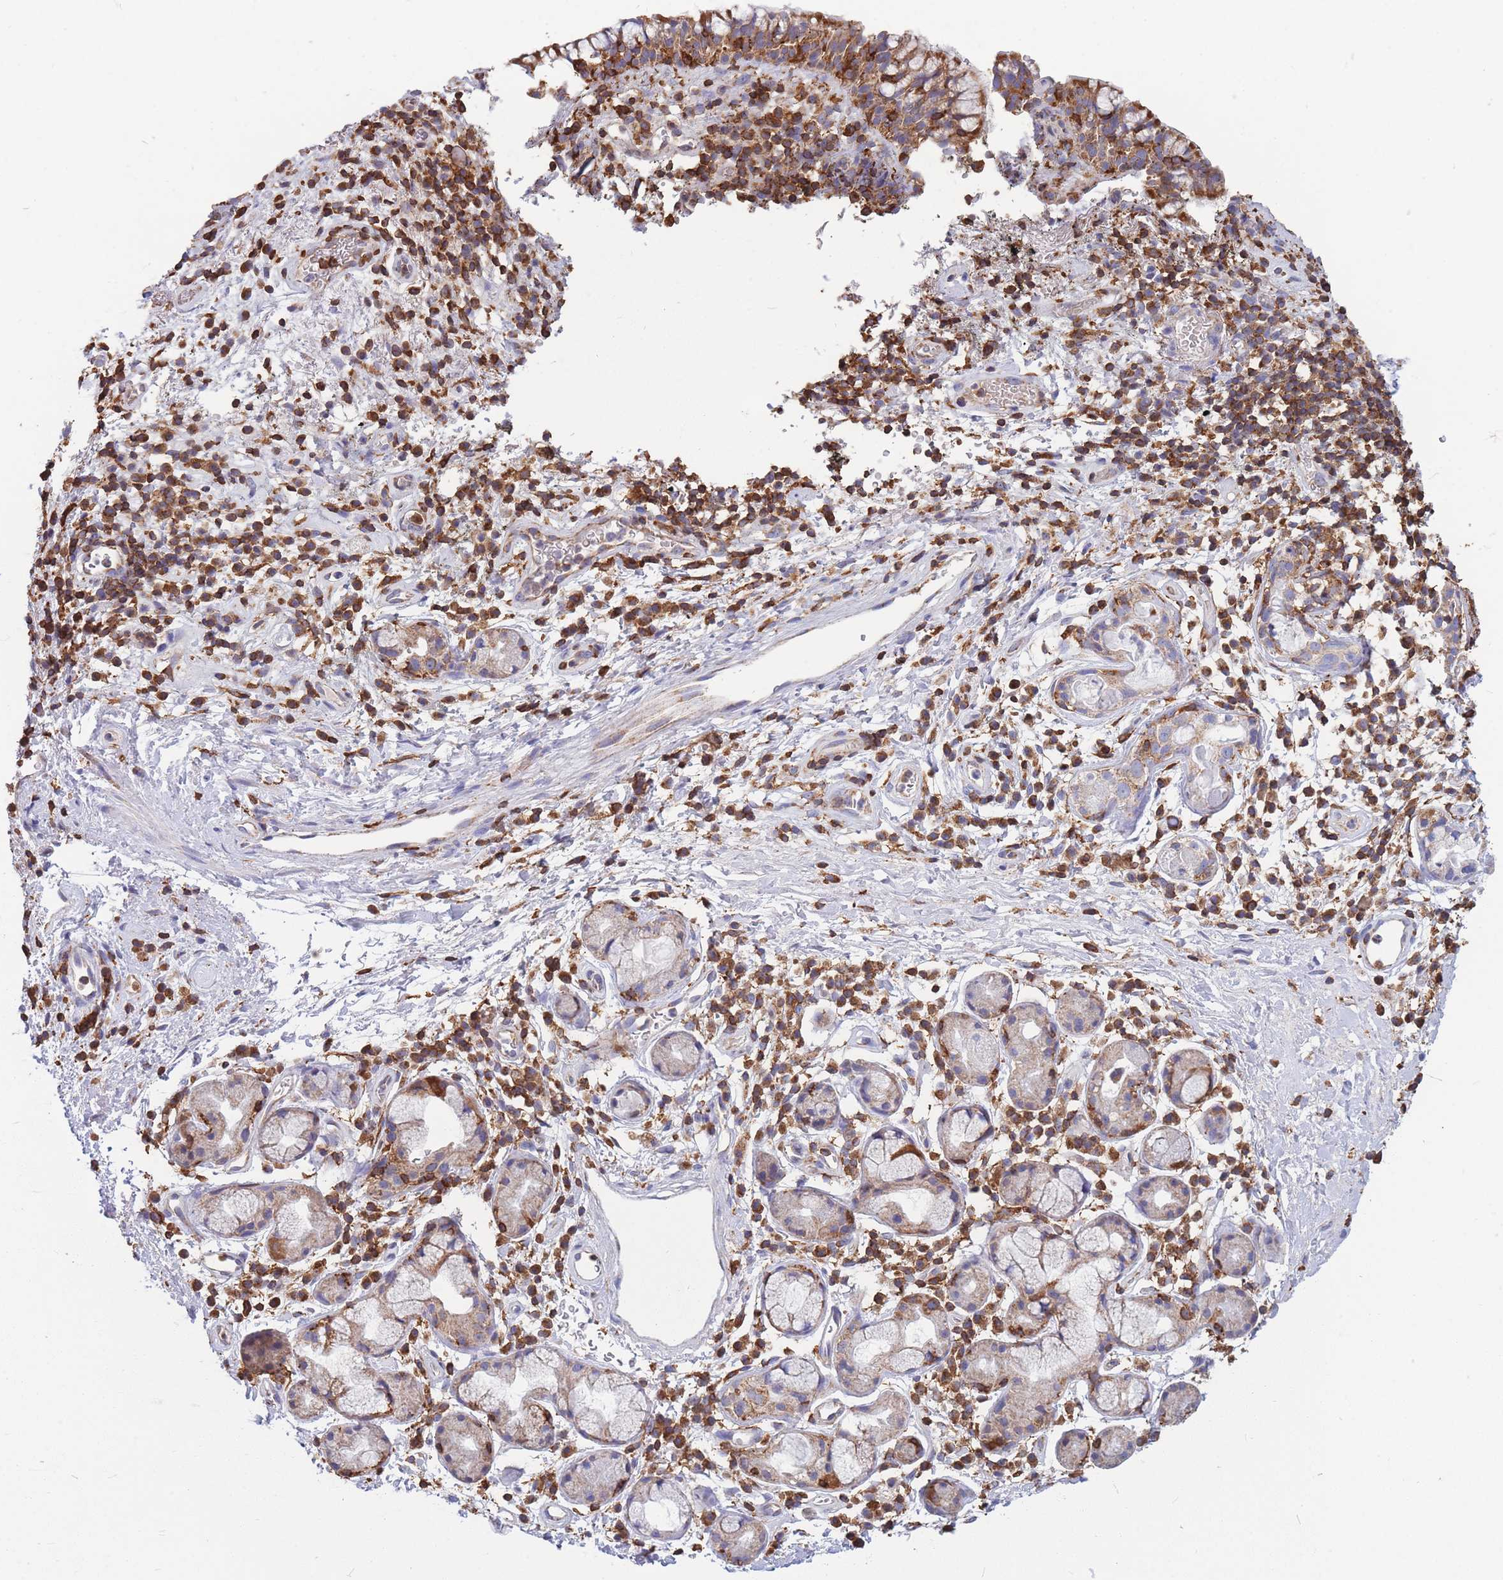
{"staining": {"intensity": "moderate", "quantity": "25%-75%", "location": "cytoplasmic/membranous"}, "tissue": "nasopharynx", "cell_type": "Respiratory epithelial cells", "image_type": "normal", "snomed": [{"axis": "morphology", "description": "Normal tissue, NOS"}, {"axis": "morphology", "description": "Squamous cell carcinoma, NOS"}, {"axis": "topography", "description": "Nasopharynx"}, {"axis": "topography", "description": "Head-Neck"}], "caption": "Brown immunohistochemical staining in unremarkable human nasopharynx shows moderate cytoplasmic/membranous positivity in approximately 25%-75% of respiratory epithelial cells.", "gene": "MRPL54", "patient": {"sex": "male", "age": 85}}